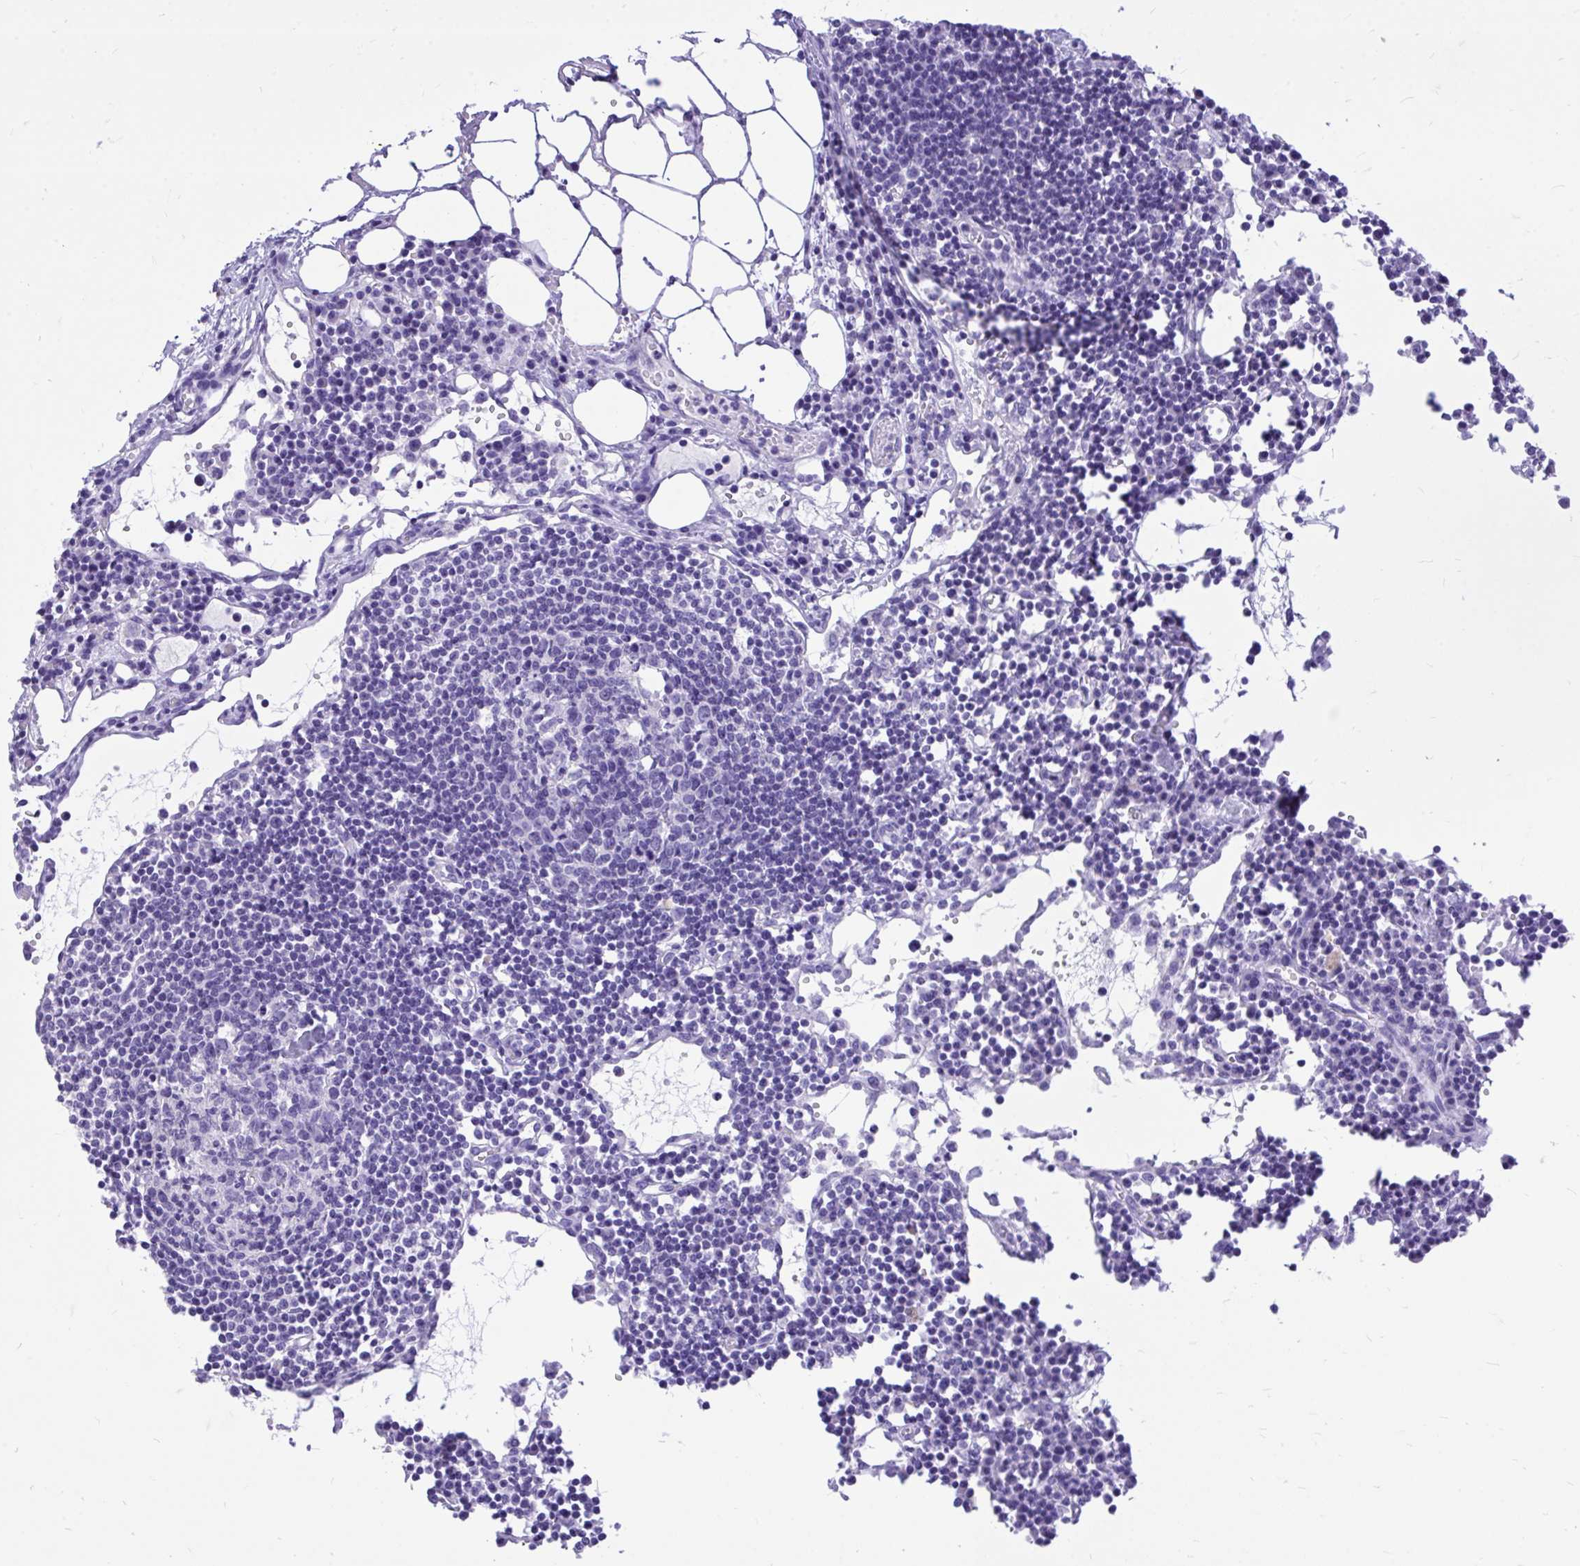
{"staining": {"intensity": "negative", "quantity": "none", "location": "none"}, "tissue": "lymph node", "cell_type": "Germinal center cells", "image_type": "normal", "snomed": [{"axis": "morphology", "description": "Normal tissue, NOS"}, {"axis": "topography", "description": "Lymph node"}], "caption": "The photomicrograph demonstrates no significant expression in germinal center cells of lymph node.", "gene": "MON1A", "patient": {"sex": "female", "age": 78}}